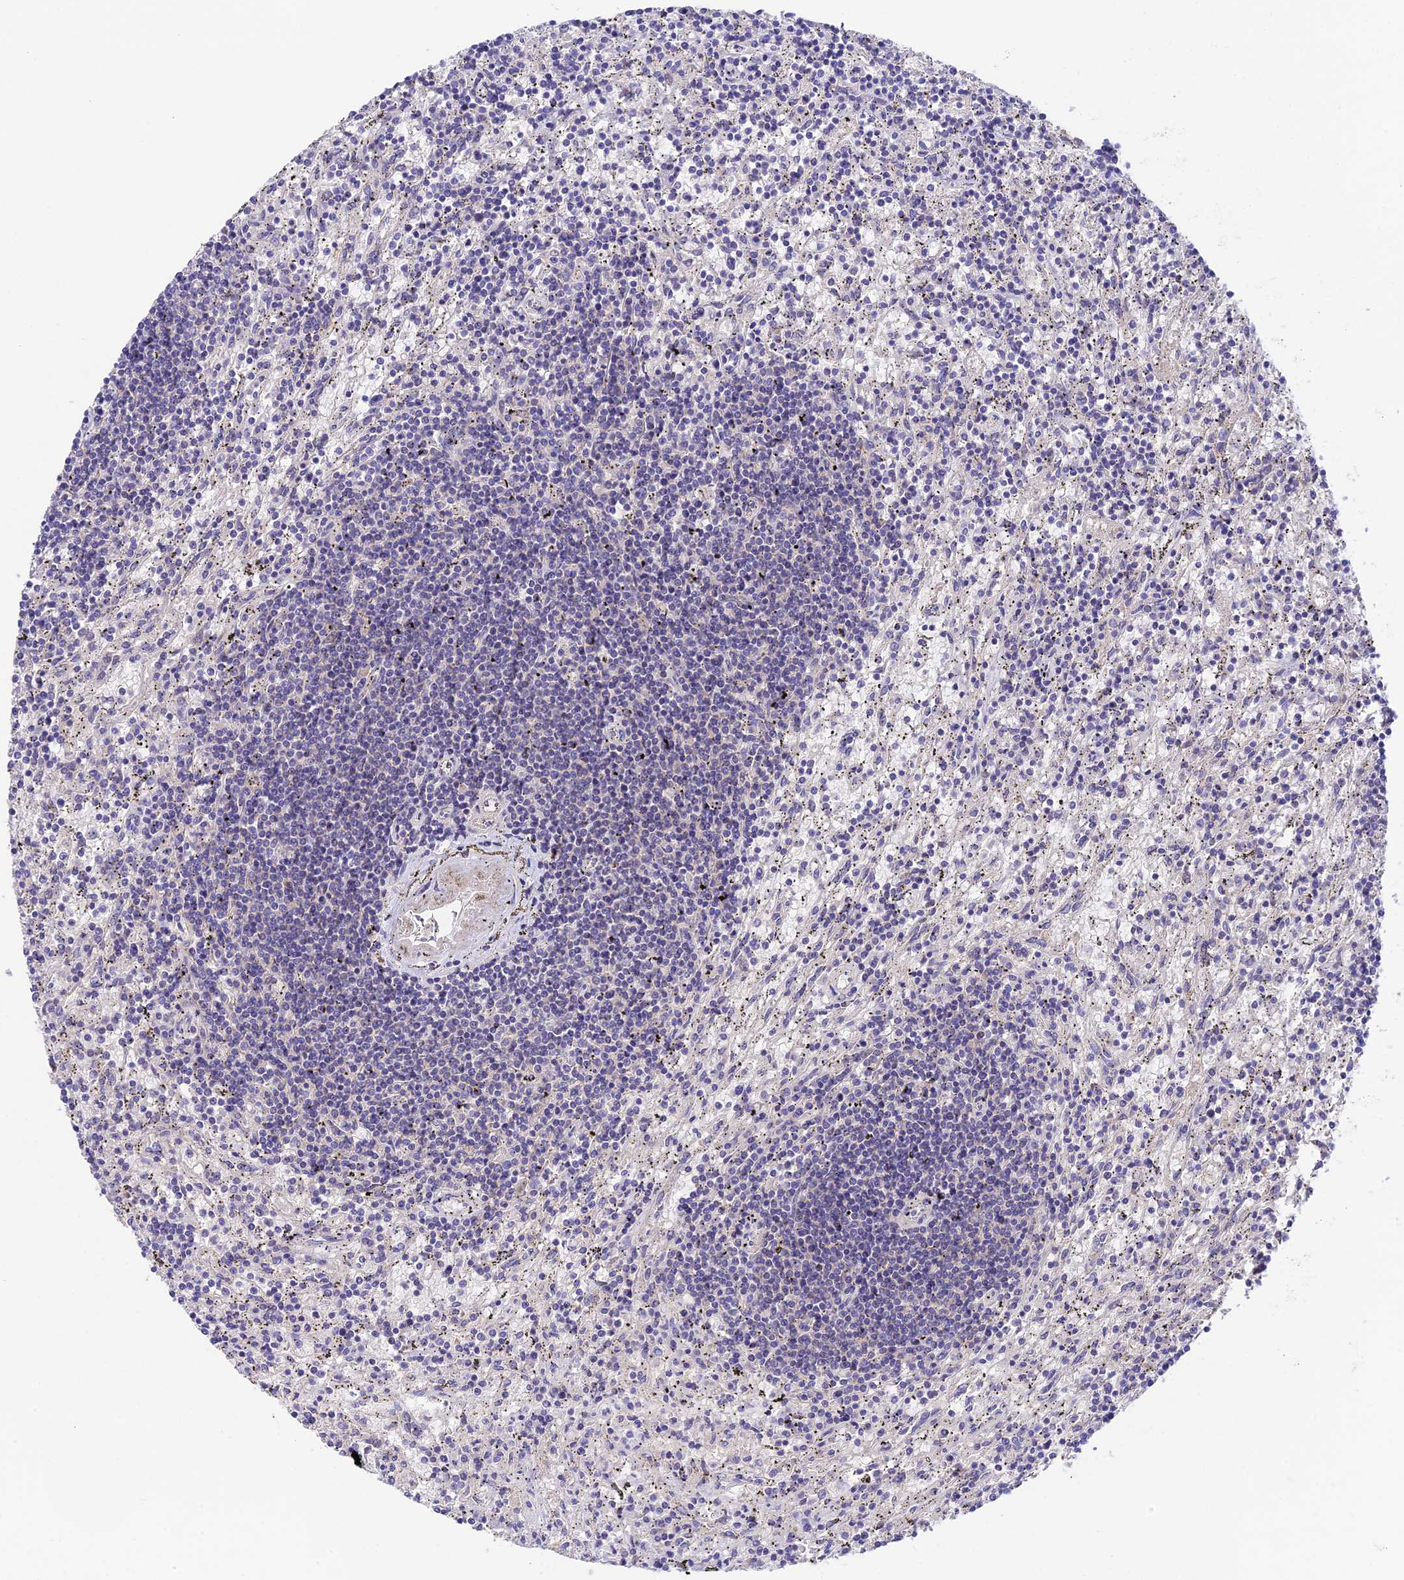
{"staining": {"intensity": "negative", "quantity": "none", "location": "none"}, "tissue": "lymphoma", "cell_type": "Tumor cells", "image_type": "cancer", "snomed": [{"axis": "morphology", "description": "Malignant lymphoma, non-Hodgkin's type, Low grade"}, {"axis": "topography", "description": "Spleen"}], "caption": "IHC micrograph of human lymphoma stained for a protein (brown), which displays no positivity in tumor cells.", "gene": "DUSP29", "patient": {"sex": "male", "age": 76}}